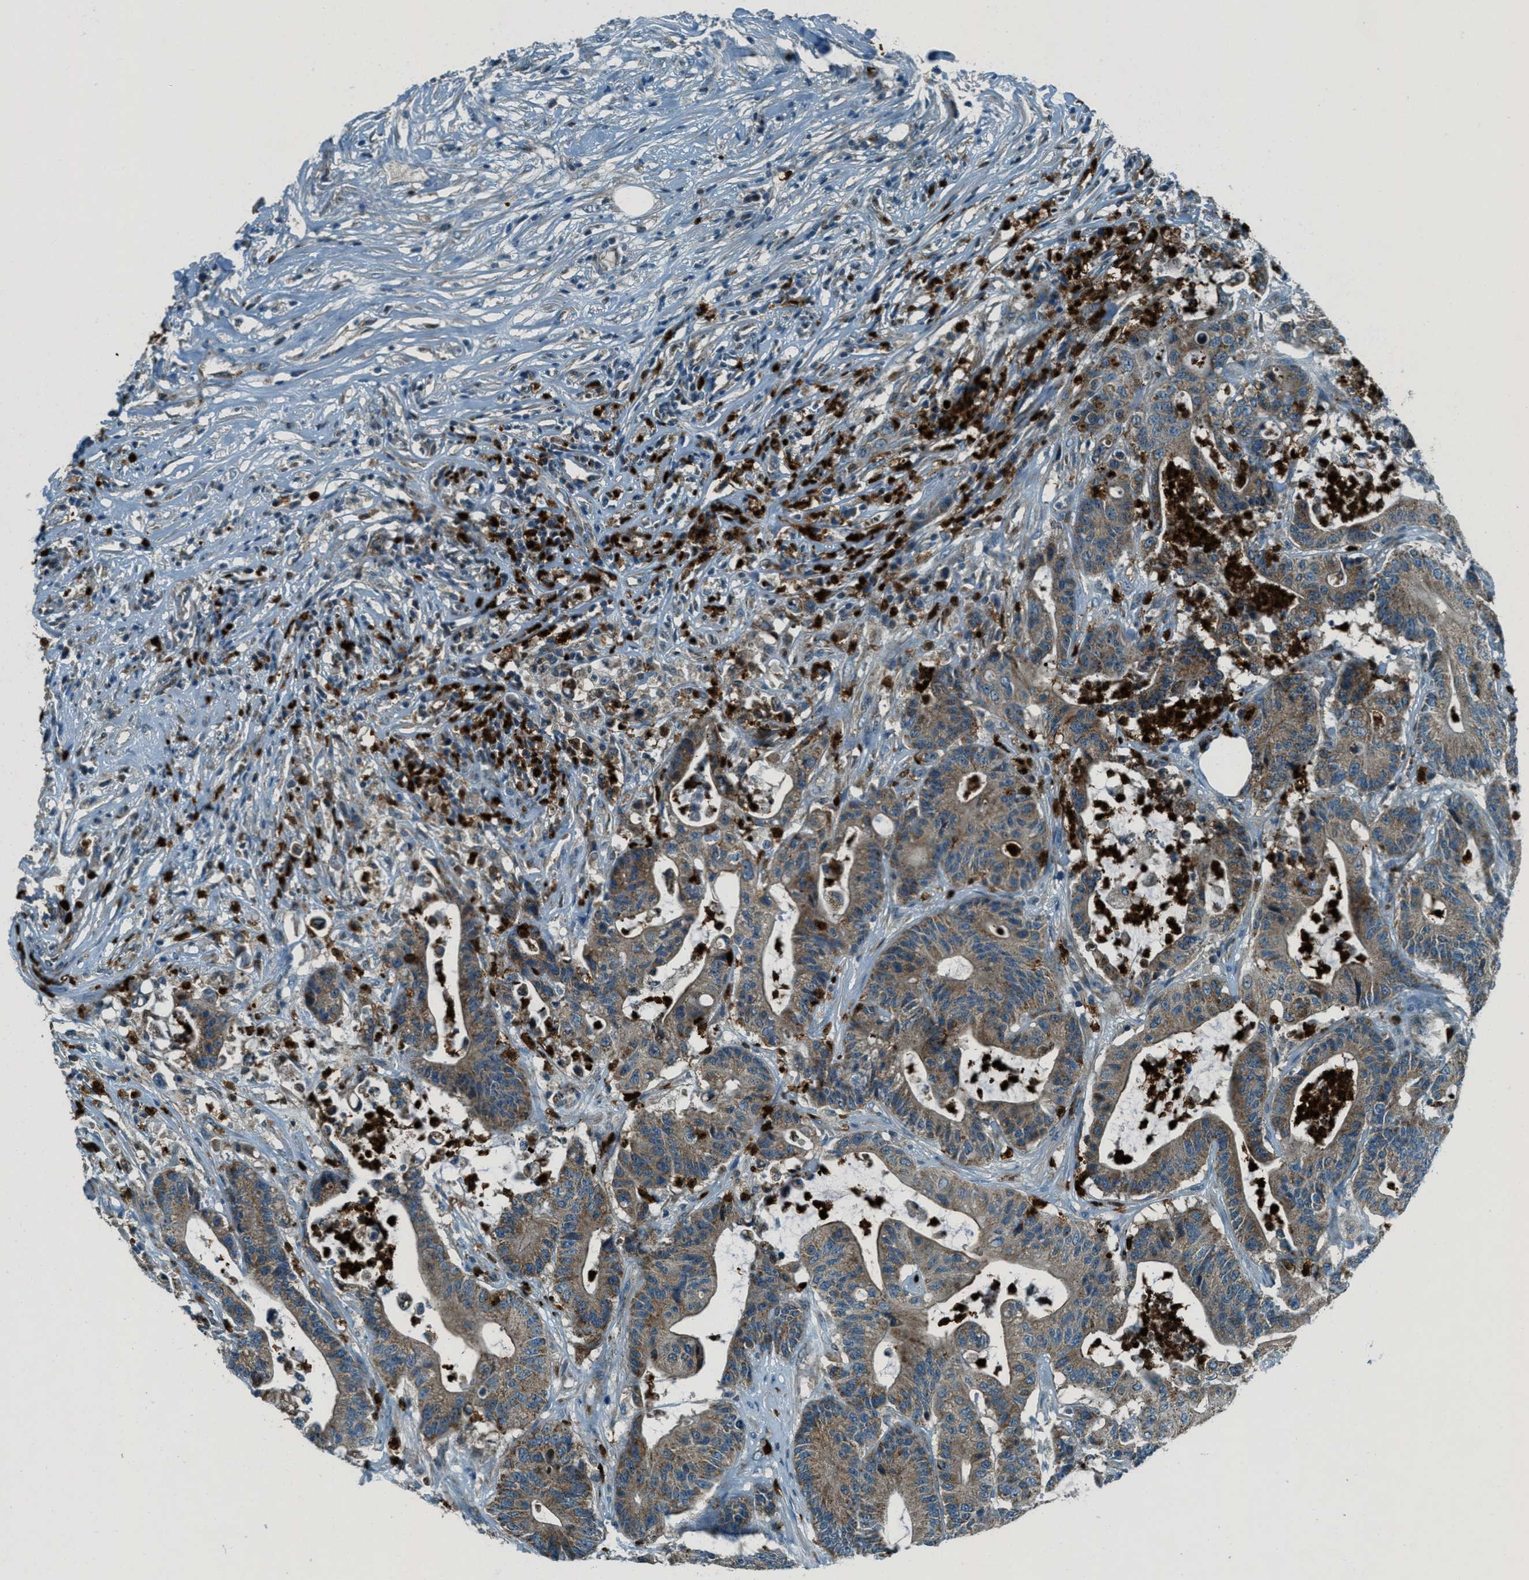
{"staining": {"intensity": "moderate", "quantity": ">75%", "location": "cytoplasmic/membranous"}, "tissue": "colorectal cancer", "cell_type": "Tumor cells", "image_type": "cancer", "snomed": [{"axis": "morphology", "description": "Adenocarcinoma, NOS"}, {"axis": "topography", "description": "Colon"}], "caption": "Protein expression analysis of colorectal adenocarcinoma displays moderate cytoplasmic/membranous staining in approximately >75% of tumor cells.", "gene": "FAR1", "patient": {"sex": "female", "age": 84}}